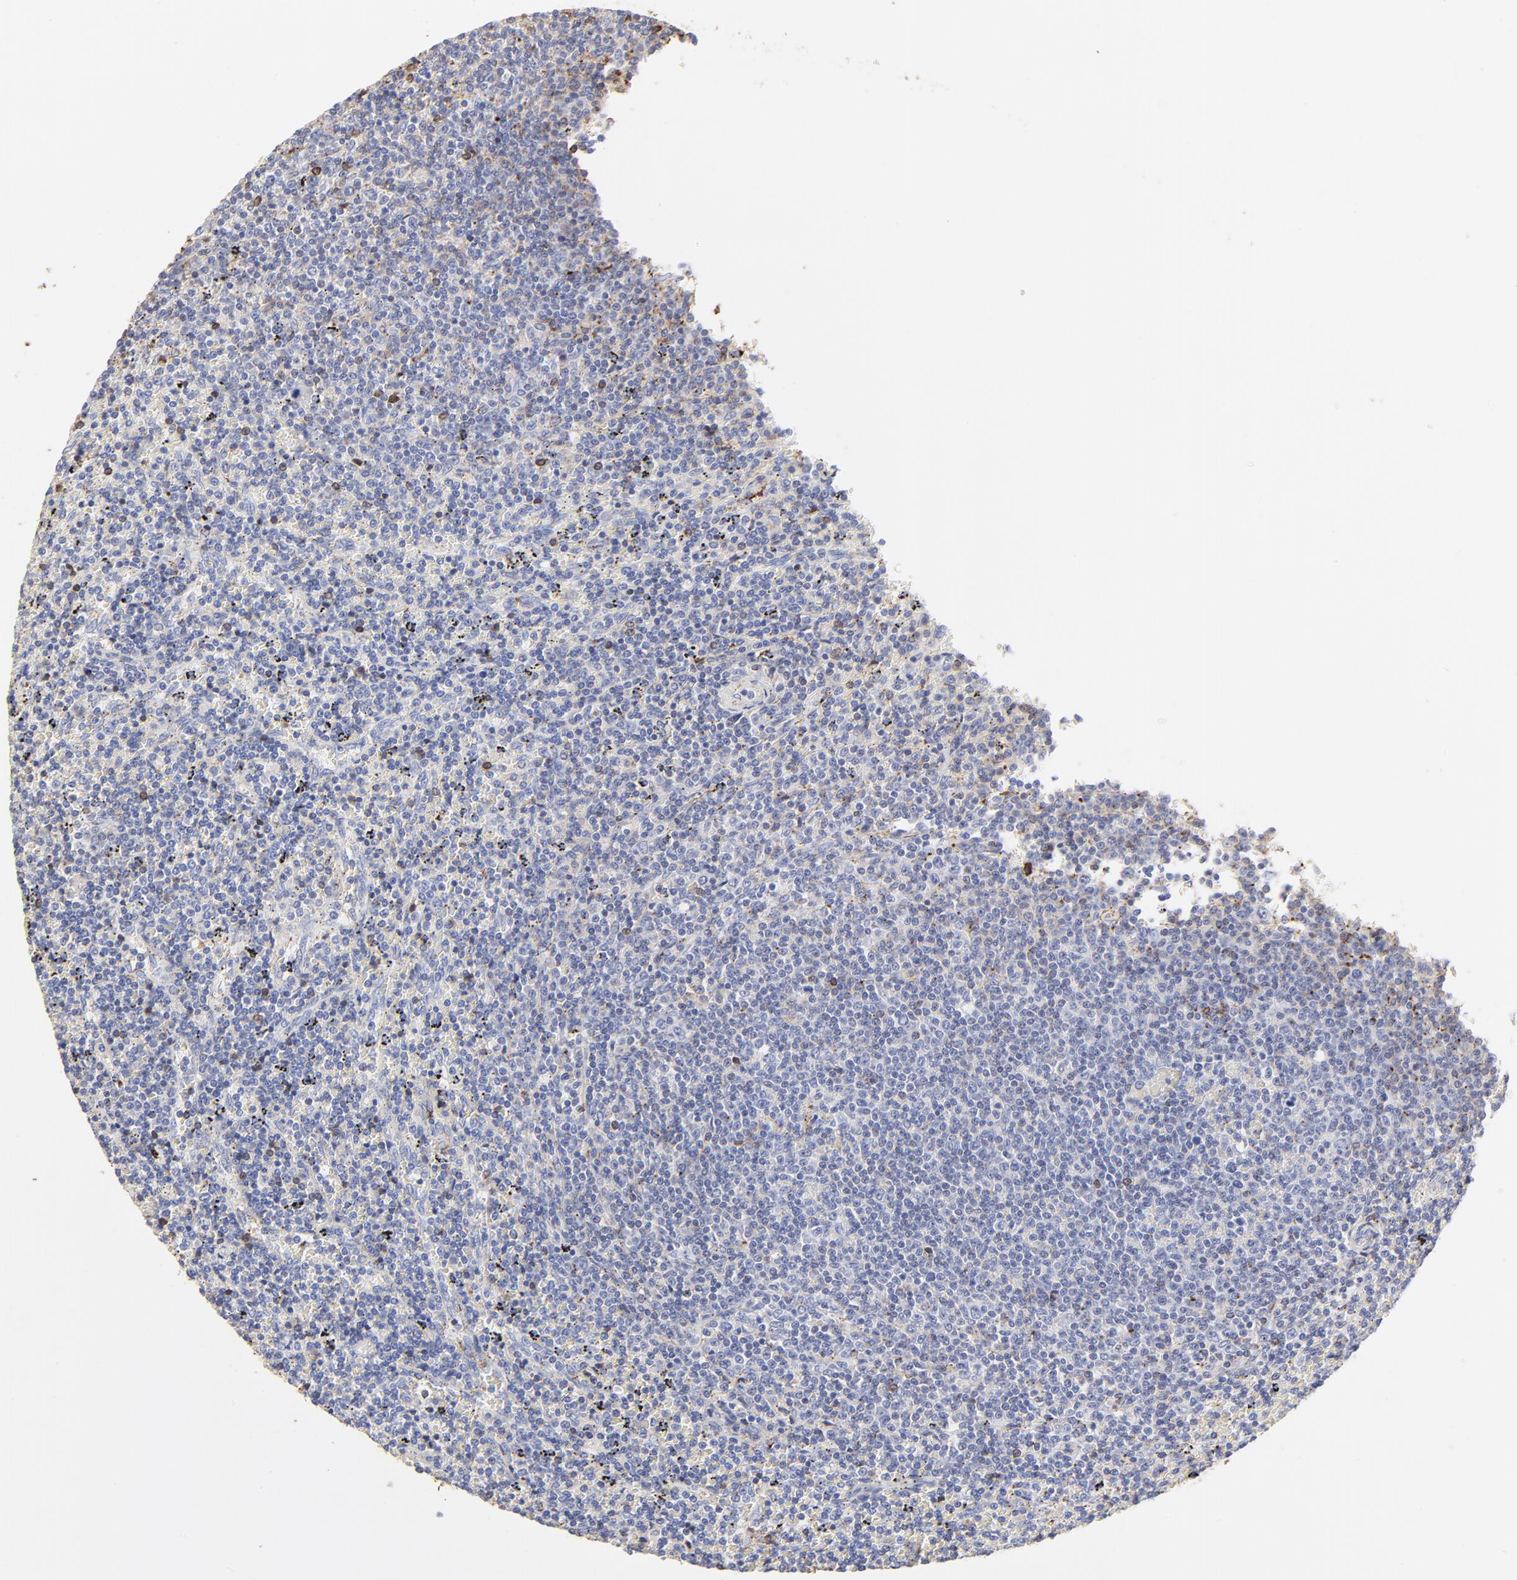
{"staining": {"intensity": "negative", "quantity": "none", "location": "none"}, "tissue": "lymphoma", "cell_type": "Tumor cells", "image_type": "cancer", "snomed": [{"axis": "morphology", "description": "Malignant lymphoma, non-Hodgkin's type, Low grade"}, {"axis": "topography", "description": "Spleen"}], "caption": "Immunohistochemical staining of human lymphoma shows no significant staining in tumor cells.", "gene": "ANXA6", "patient": {"sex": "female", "age": 50}}